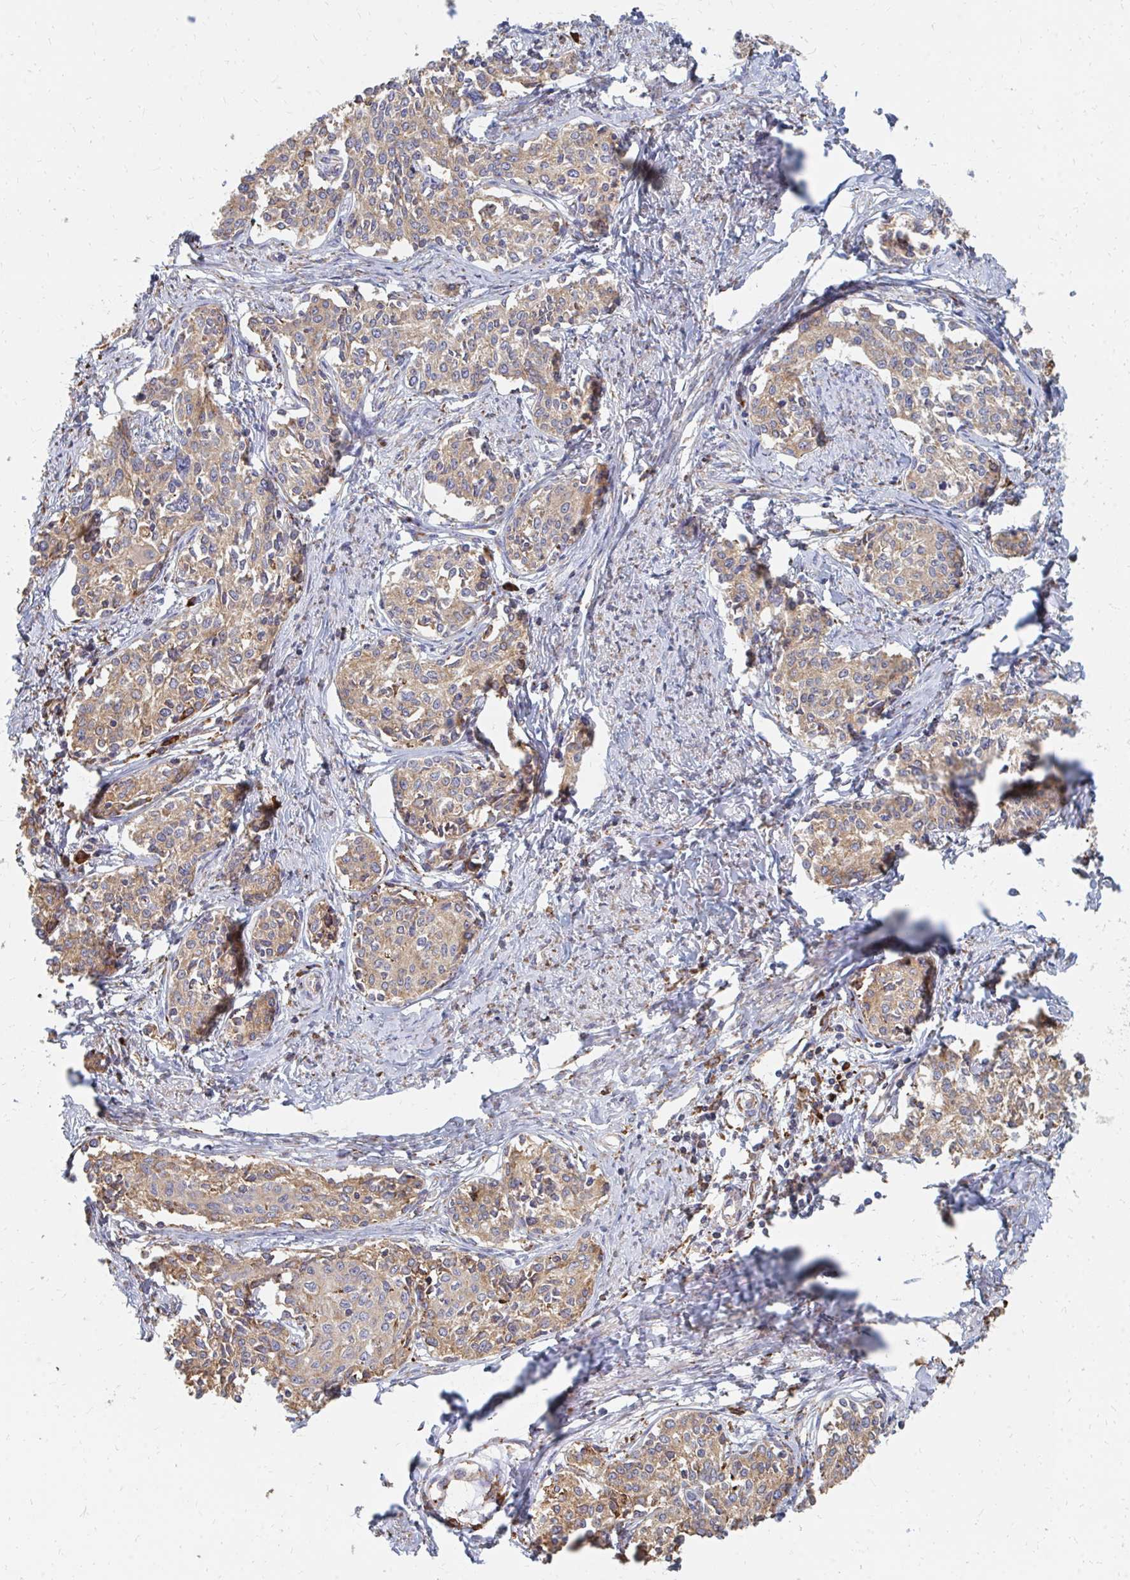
{"staining": {"intensity": "weak", "quantity": ">75%", "location": "cytoplasmic/membranous"}, "tissue": "cervical cancer", "cell_type": "Tumor cells", "image_type": "cancer", "snomed": [{"axis": "morphology", "description": "Squamous cell carcinoma, NOS"}, {"axis": "morphology", "description": "Adenocarcinoma, NOS"}, {"axis": "topography", "description": "Cervix"}], "caption": "There is low levels of weak cytoplasmic/membranous positivity in tumor cells of cervical cancer (adenocarcinoma), as demonstrated by immunohistochemical staining (brown color).", "gene": "PPP1R13L", "patient": {"sex": "female", "age": 52}}